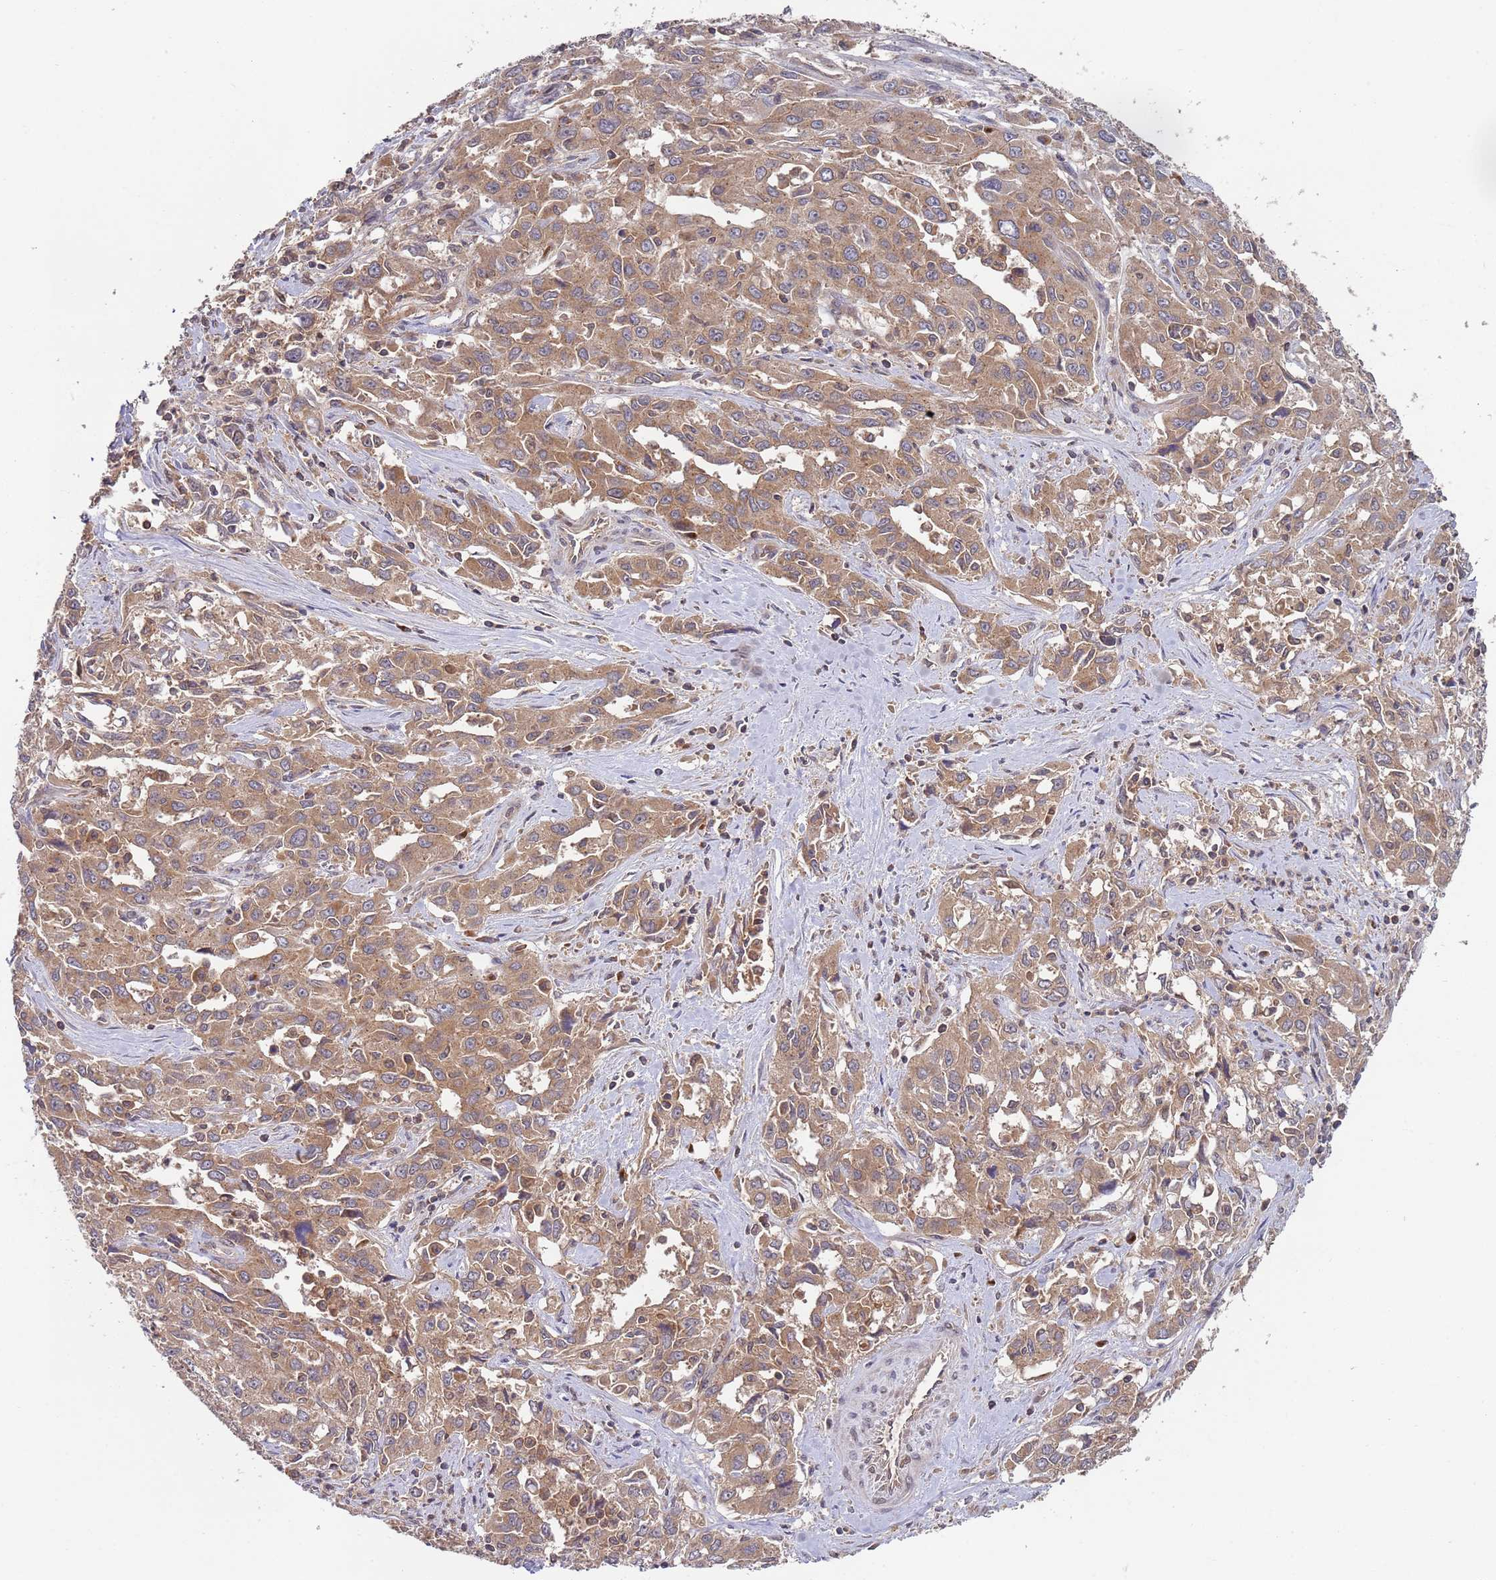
{"staining": {"intensity": "moderate", "quantity": ">75%", "location": "cytoplasmic/membranous"}, "tissue": "liver cancer", "cell_type": "Tumor cells", "image_type": "cancer", "snomed": [{"axis": "morphology", "description": "Carcinoma, Hepatocellular, NOS"}, {"axis": "topography", "description": "Liver"}], "caption": "Immunohistochemical staining of hepatocellular carcinoma (liver) exhibits moderate cytoplasmic/membranous protein expression in approximately >75% of tumor cells. Ihc stains the protein in brown and the nuclei are stained blue.", "gene": "OR5A2", "patient": {"sex": "male", "age": 63}}